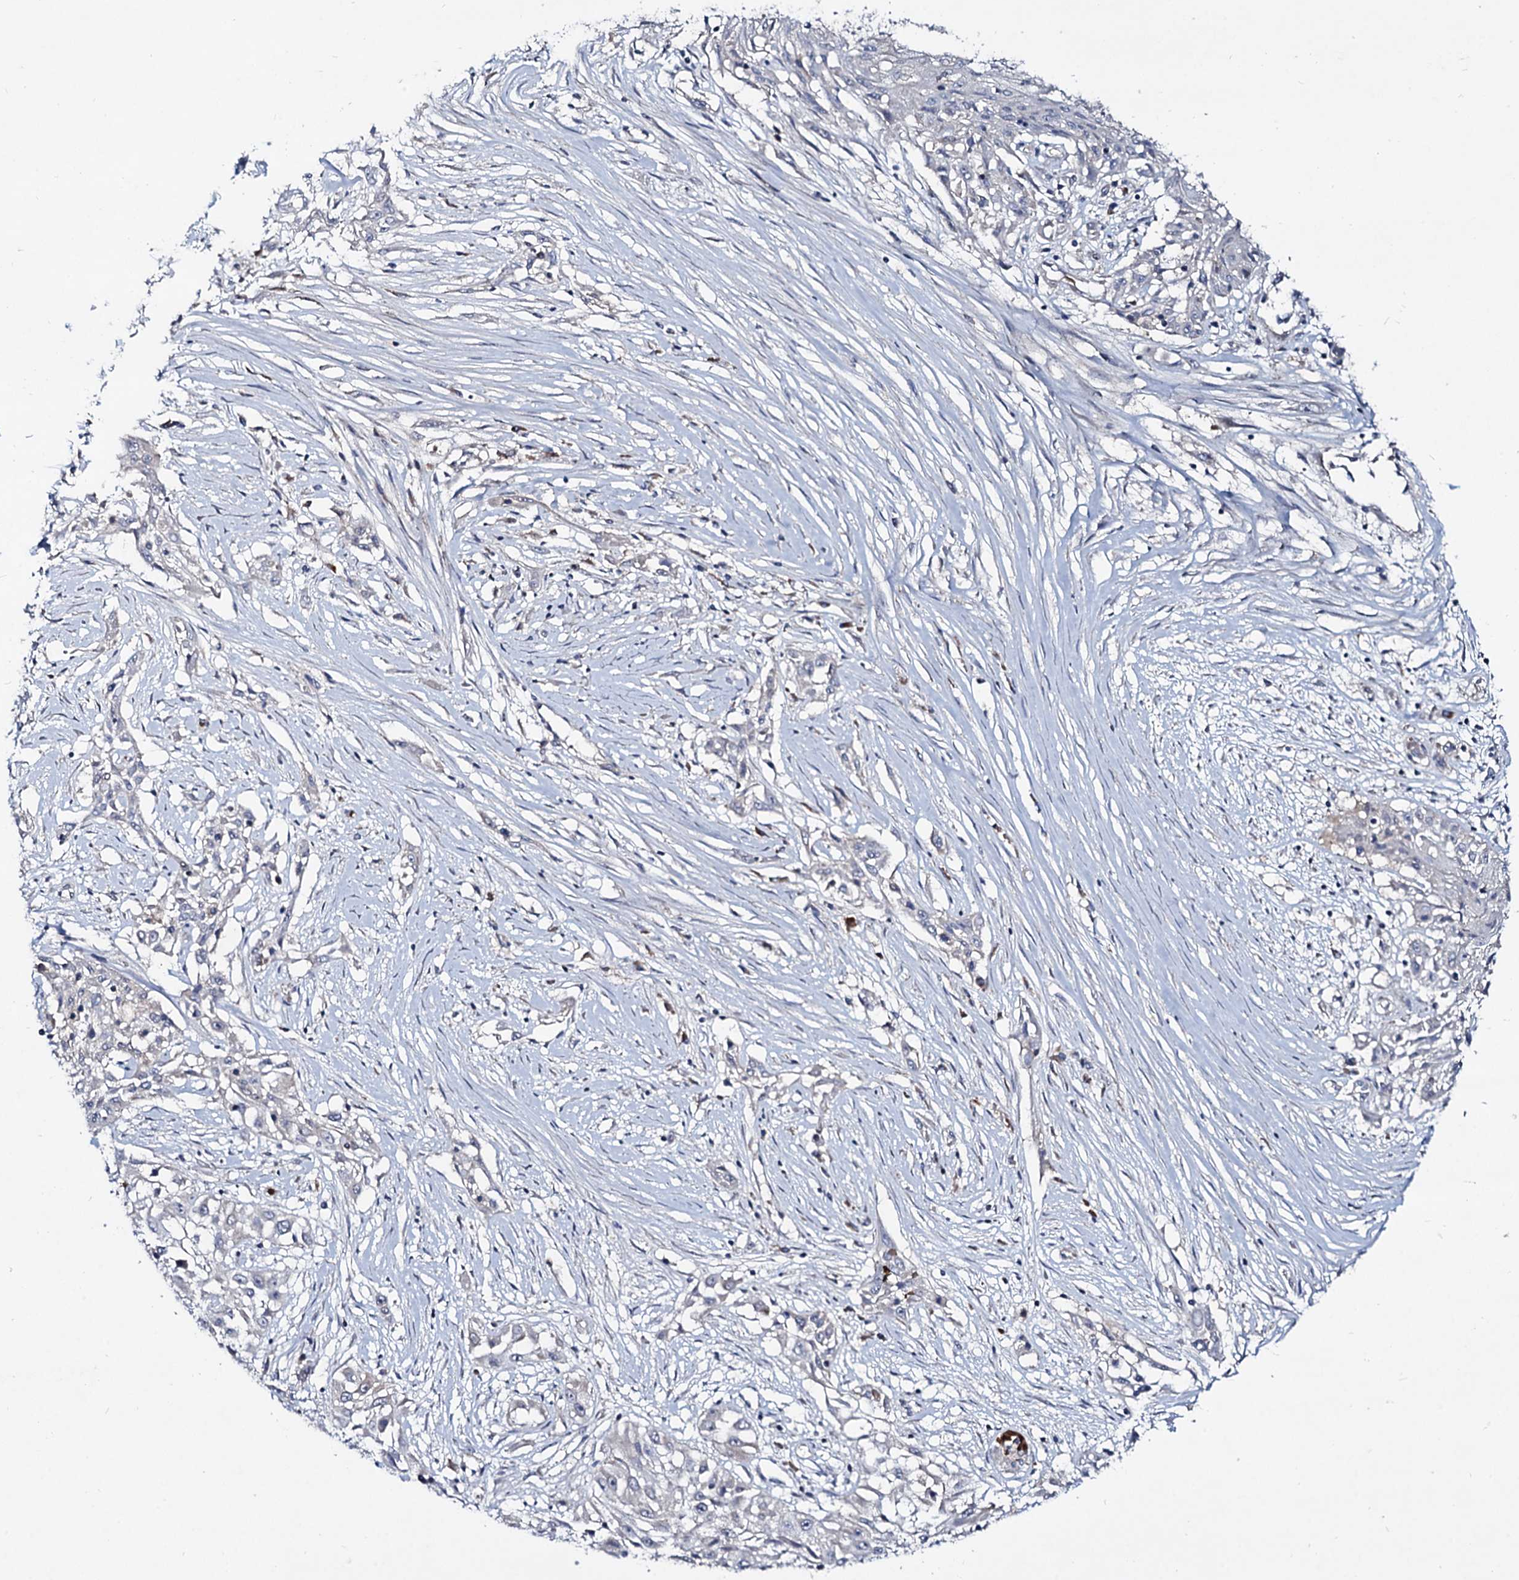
{"staining": {"intensity": "negative", "quantity": "none", "location": "none"}, "tissue": "skin cancer", "cell_type": "Tumor cells", "image_type": "cancer", "snomed": [{"axis": "morphology", "description": "Squamous cell carcinoma, NOS"}, {"axis": "morphology", "description": "Squamous cell carcinoma, metastatic, NOS"}, {"axis": "topography", "description": "Skin"}, {"axis": "topography", "description": "Lymph node"}], "caption": "Tumor cells show no significant expression in metastatic squamous cell carcinoma (skin).", "gene": "RNF6", "patient": {"sex": "male", "age": 75}}